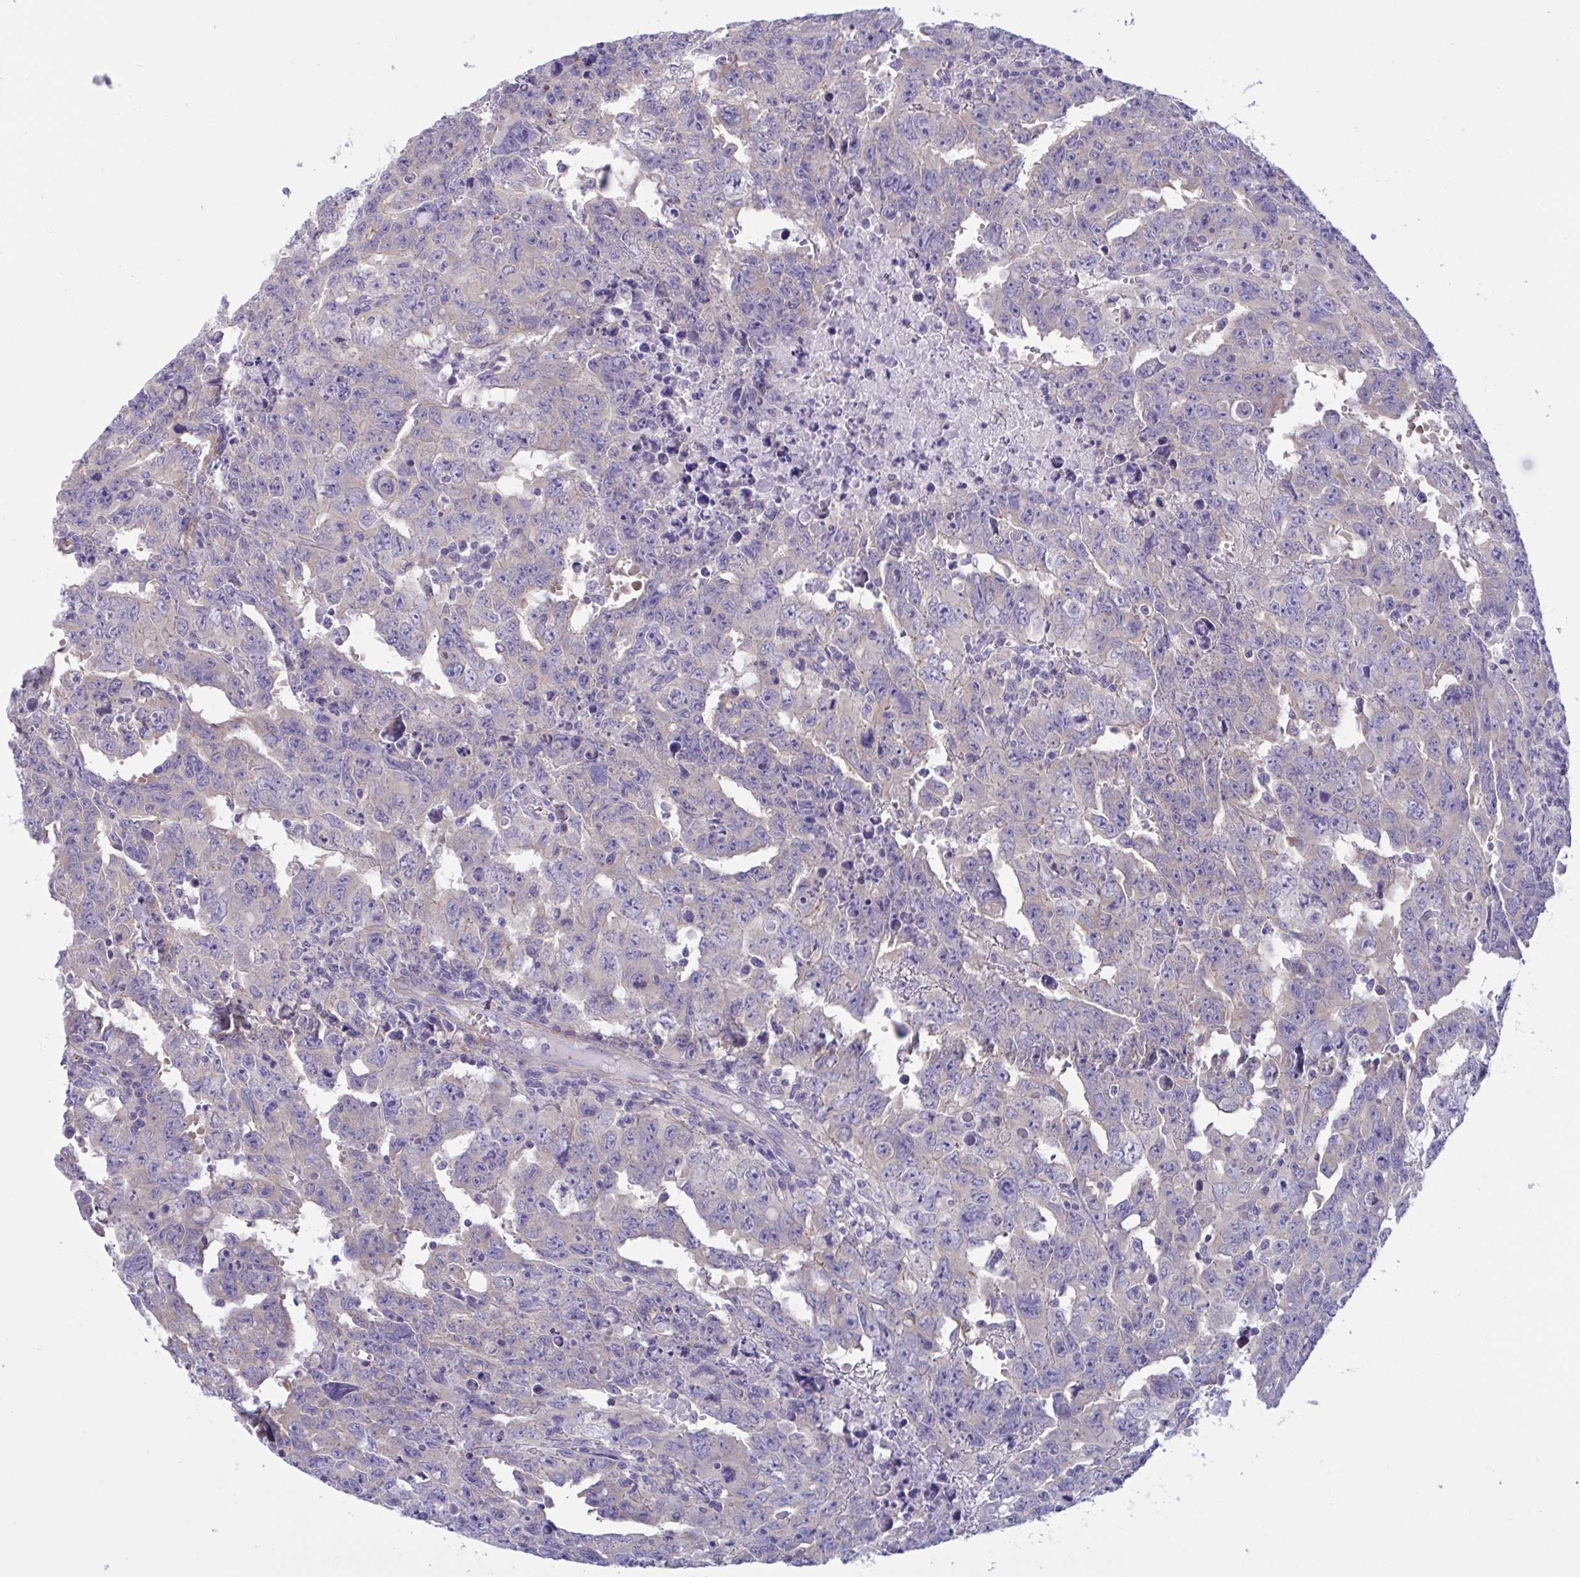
{"staining": {"intensity": "negative", "quantity": "none", "location": "none"}, "tissue": "testis cancer", "cell_type": "Tumor cells", "image_type": "cancer", "snomed": [{"axis": "morphology", "description": "Carcinoma, Embryonal, NOS"}, {"axis": "topography", "description": "Testis"}], "caption": "A micrograph of human testis embryonal carcinoma is negative for staining in tumor cells.", "gene": "OXLD1", "patient": {"sex": "male", "age": 24}}